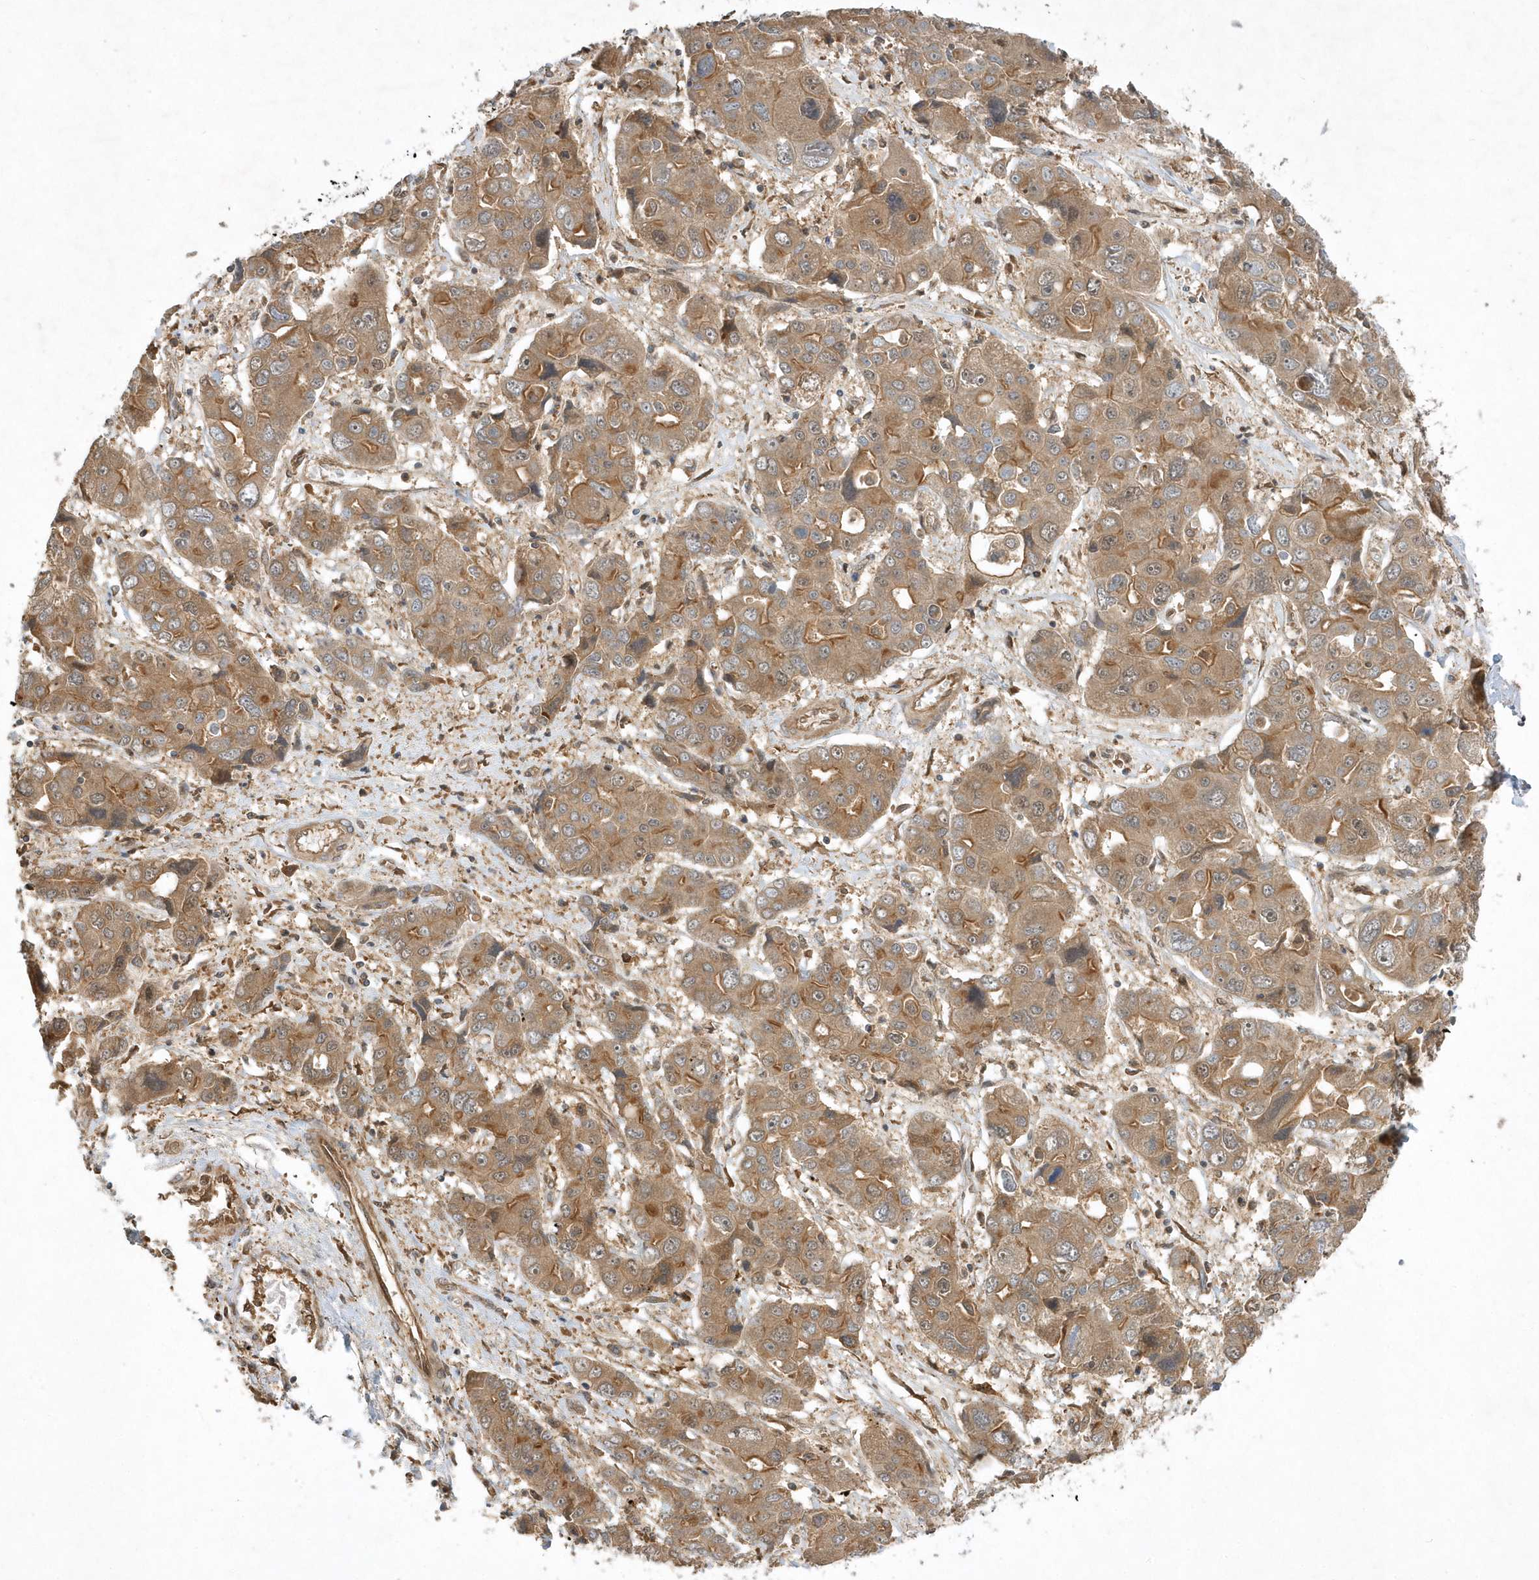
{"staining": {"intensity": "moderate", "quantity": ">75%", "location": "cytoplasmic/membranous"}, "tissue": "liver cancer", "cell_type": "Tumor cells", "image_type": "cancer", "snomed": [{"axis": "morphology", "description": "Cholangiocarcinoma"}, {"axis": "topography", "description": "Liver"}], "caption": "A medium amount of moderate cytoplasmic/membranous positivity is appreciated in about >75% of tumor cells in cholangiocarcinoma (liver) tissue.", "gene": "GFM2", "patient": {"sex": "male", "age": 67}}